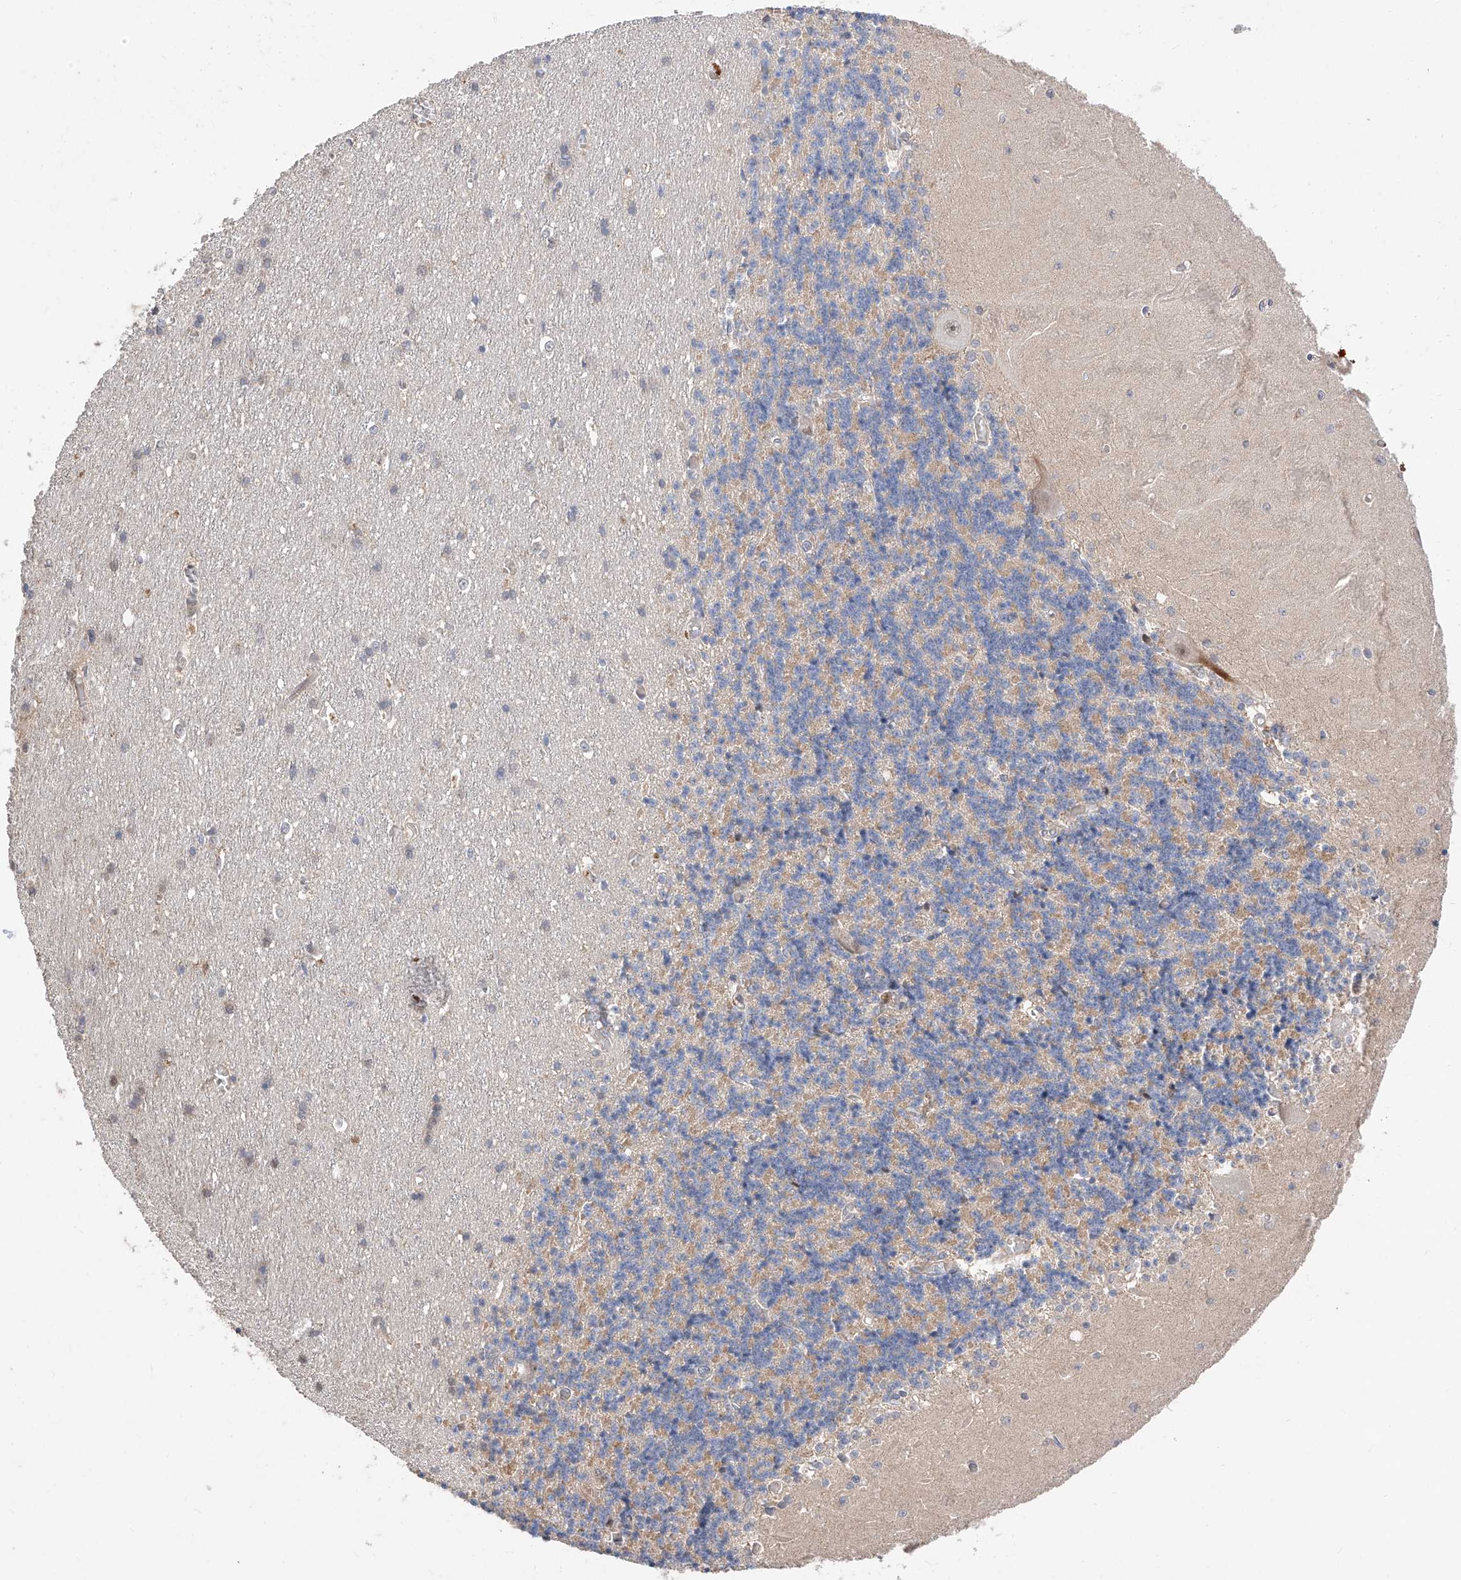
{"staining": {"intensity": "weak", "quantity": "<25%", "location": "cytoplasmic/membranous"}, "tissue": "cerebellum", "cell_type": "Cells in granular layer", "image_type": "normal", "snomed": [{"axis": "morphology", "description": "Normal tissue, NOS"}, {"axis": "topography", "description": "Cerebellum"}], "caption": "This is an immunohistochemistry (IHC) image of unremarkable human cerebellum. There is no expression in cells in granular layer.", "gene": "FUCA2", "patient": {"sex": "male", "age": 37}}